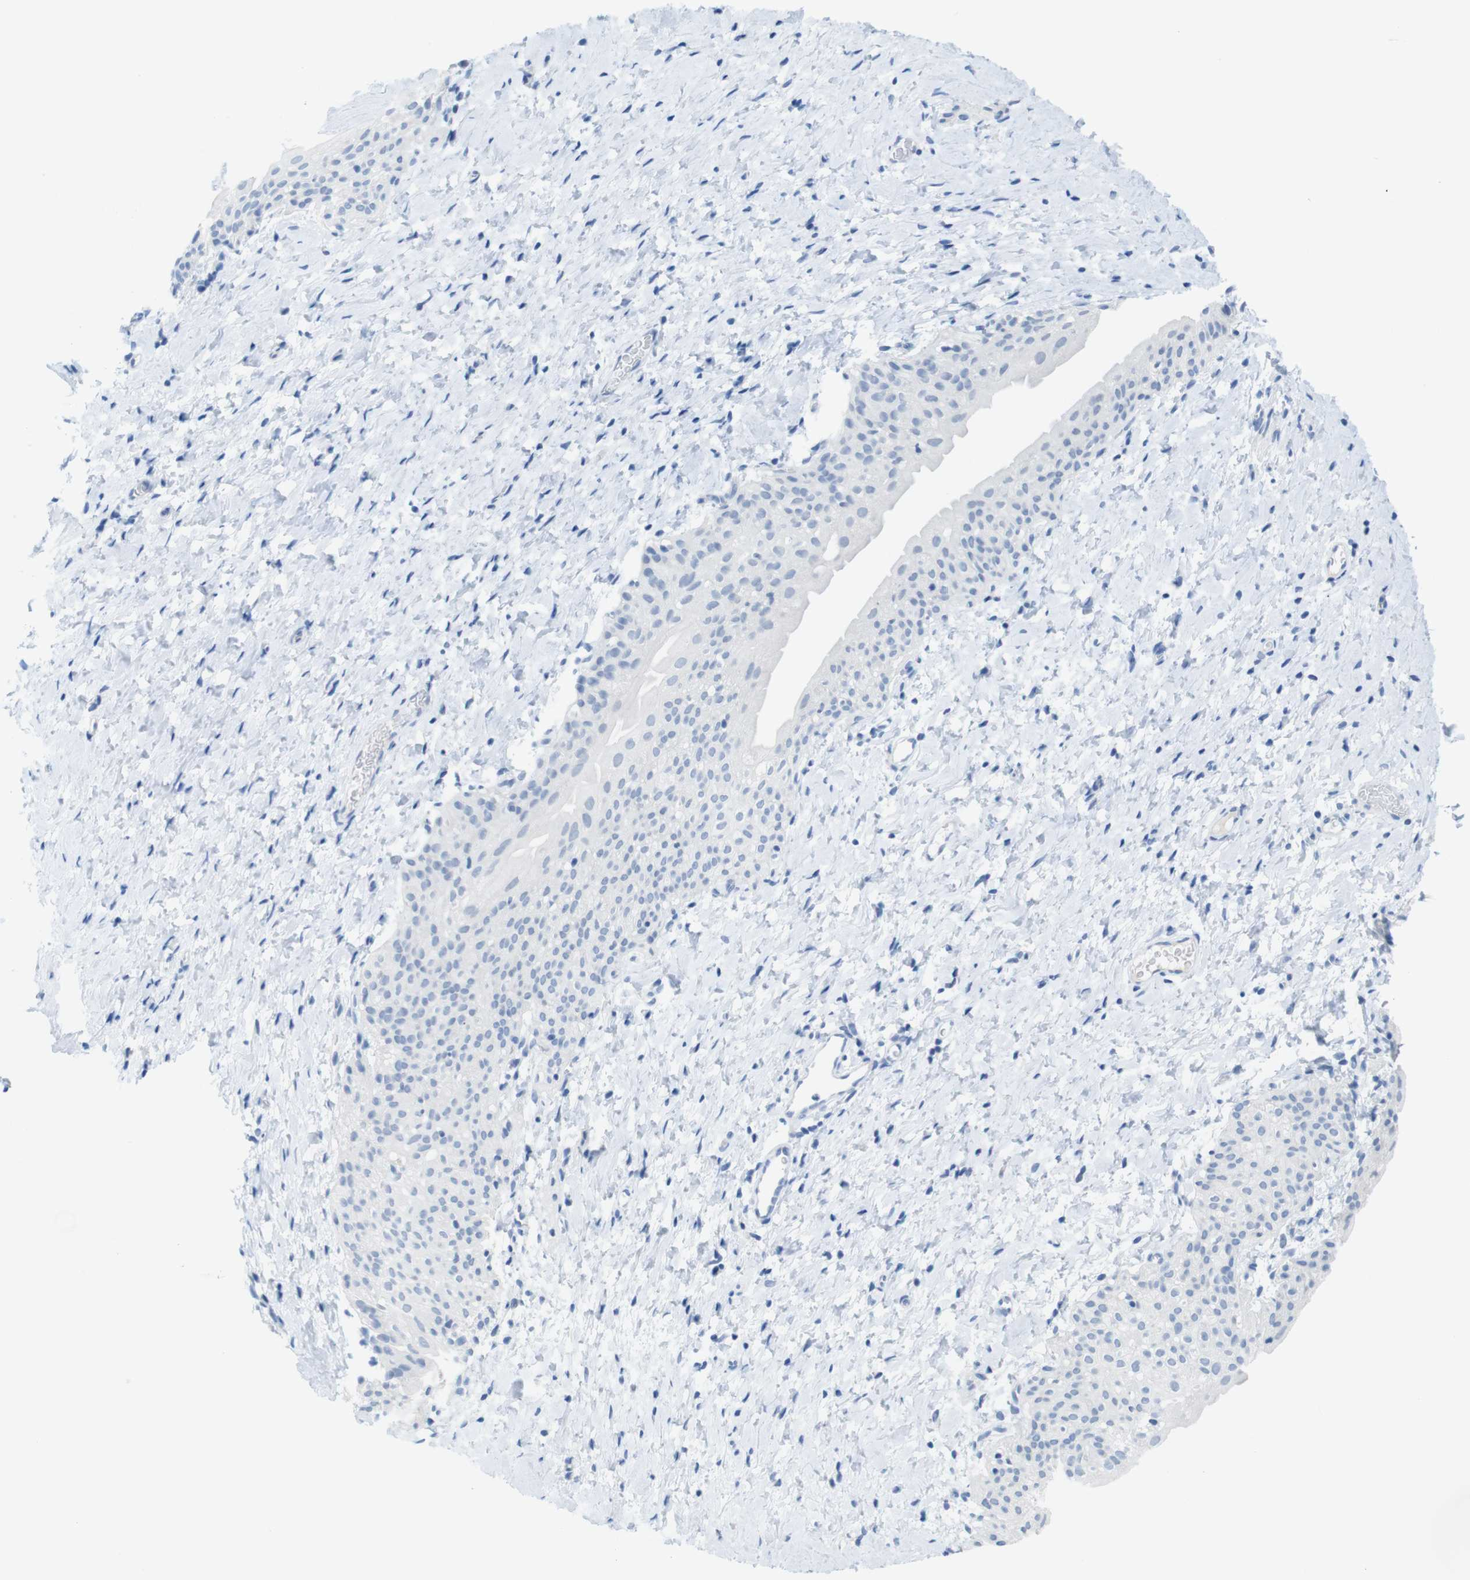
{"staining": {"intensity": "negative", "quantity": "none", "location": "none"}, "tissue": "smooth muscle", "cell_type": "Smooth muscle cells", "image_type": "normal", "snomed": [{"axis": "morphology", "description": "Normal tissue, NOS"}, {"axis": "topography", "description": "Smooth muscle"}], "caption": "Smooth muscle cells show no significant staining in normal smooth muscle. (DAB immunohistochemistry (IHC) with hematoxylin counter stain).", "gene": "OPN1SW", "patient": {"sex": "male", "age": 16}}